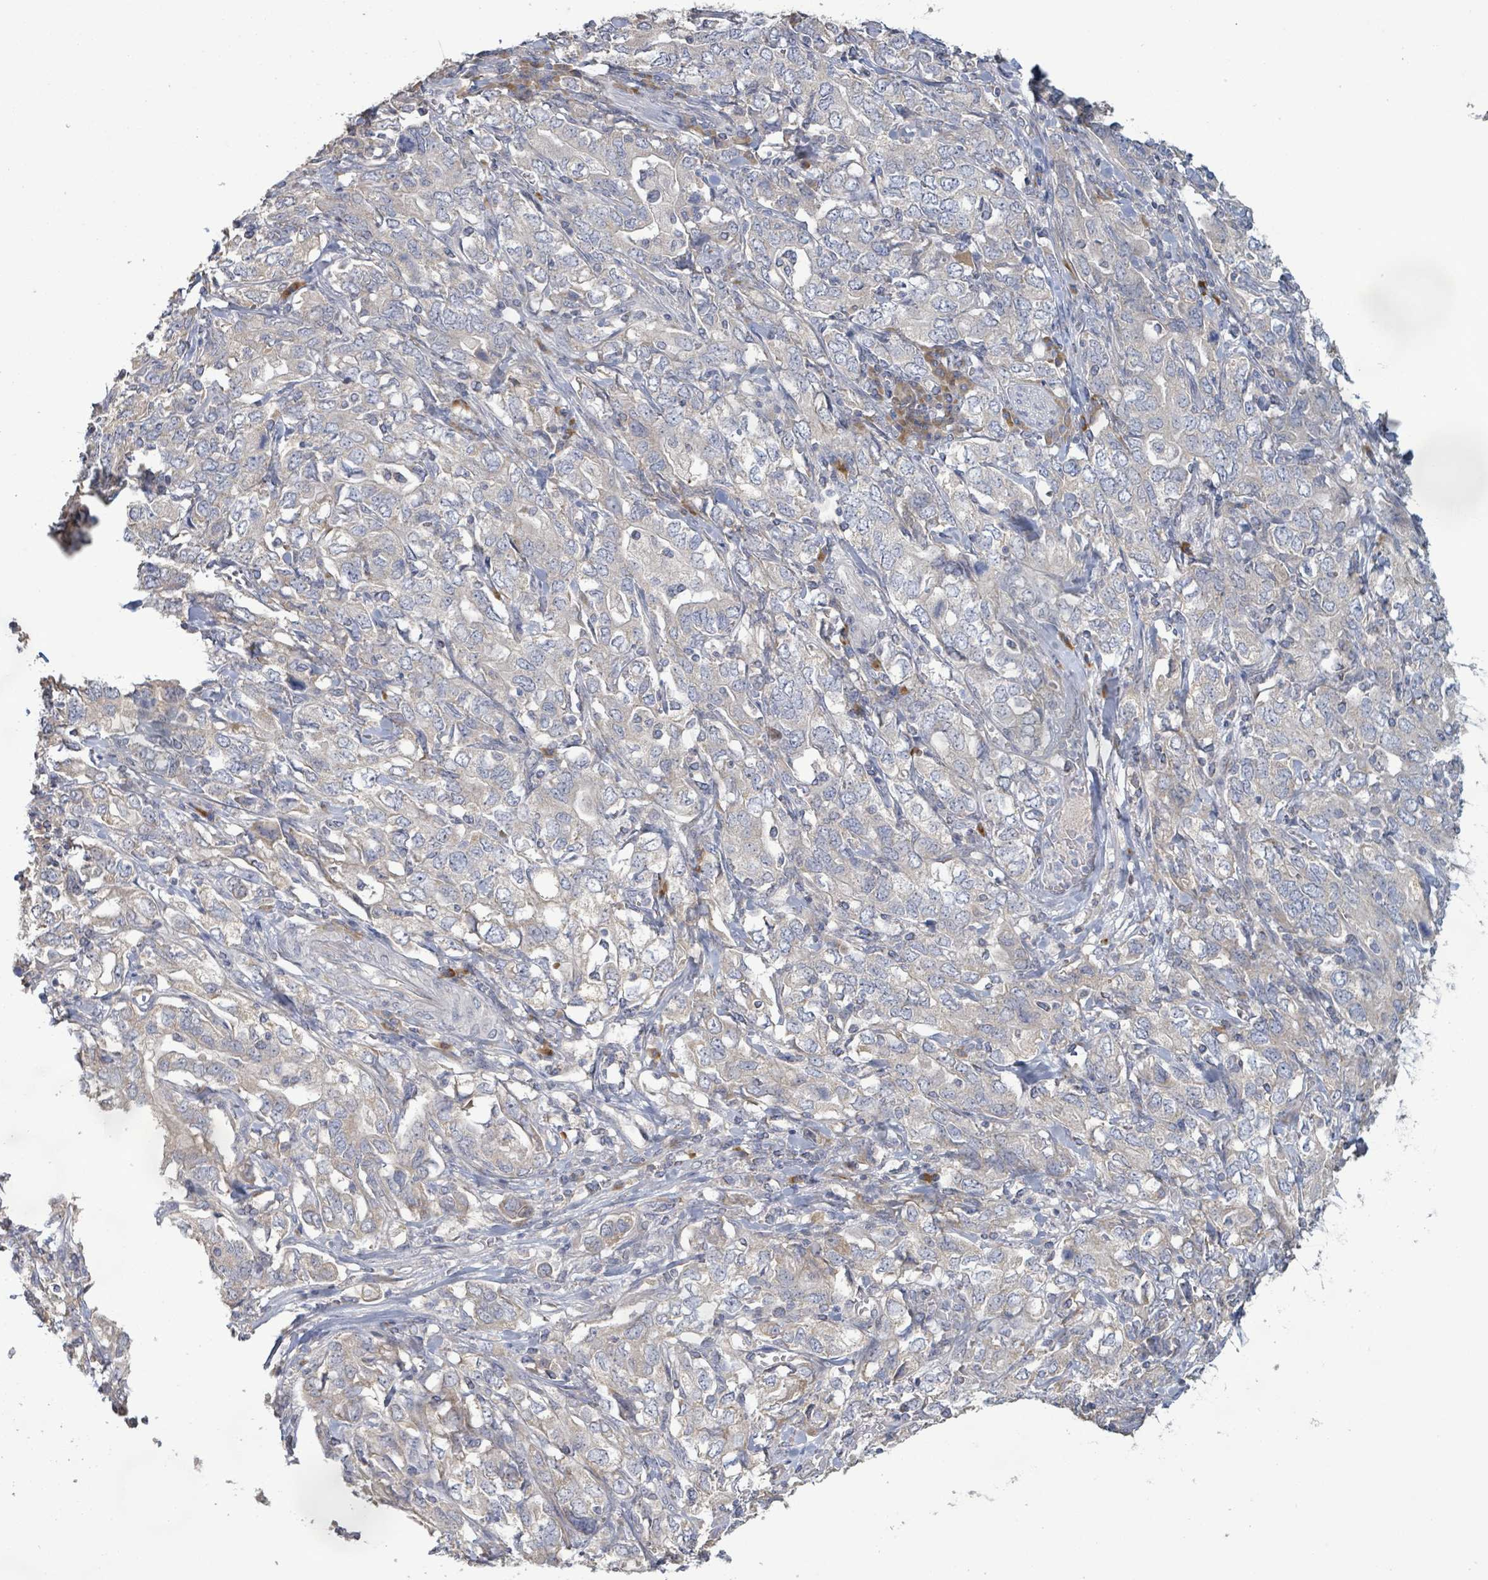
{"staining": {"intensity": "negative", "quantity": "none", "location": "none"}, "tissue": "stomach cancer", "cell_type": "Tumor cells", "image_type": "cancer", "snomed": [{"axis": "morphology", "description": "Adenocarcinoma, NOS"}, {"axis": "topography", "description": "Stomach, upper"}, {"axis": "topography", "description": "Stomach"}], "caption": "Stomach cancer stained for a protein using immunohistochemistry (IHC) demonstrates no staining tumor cells.", "gene": "KCNS2", "patient": {"sex": "male", "age": 62}}